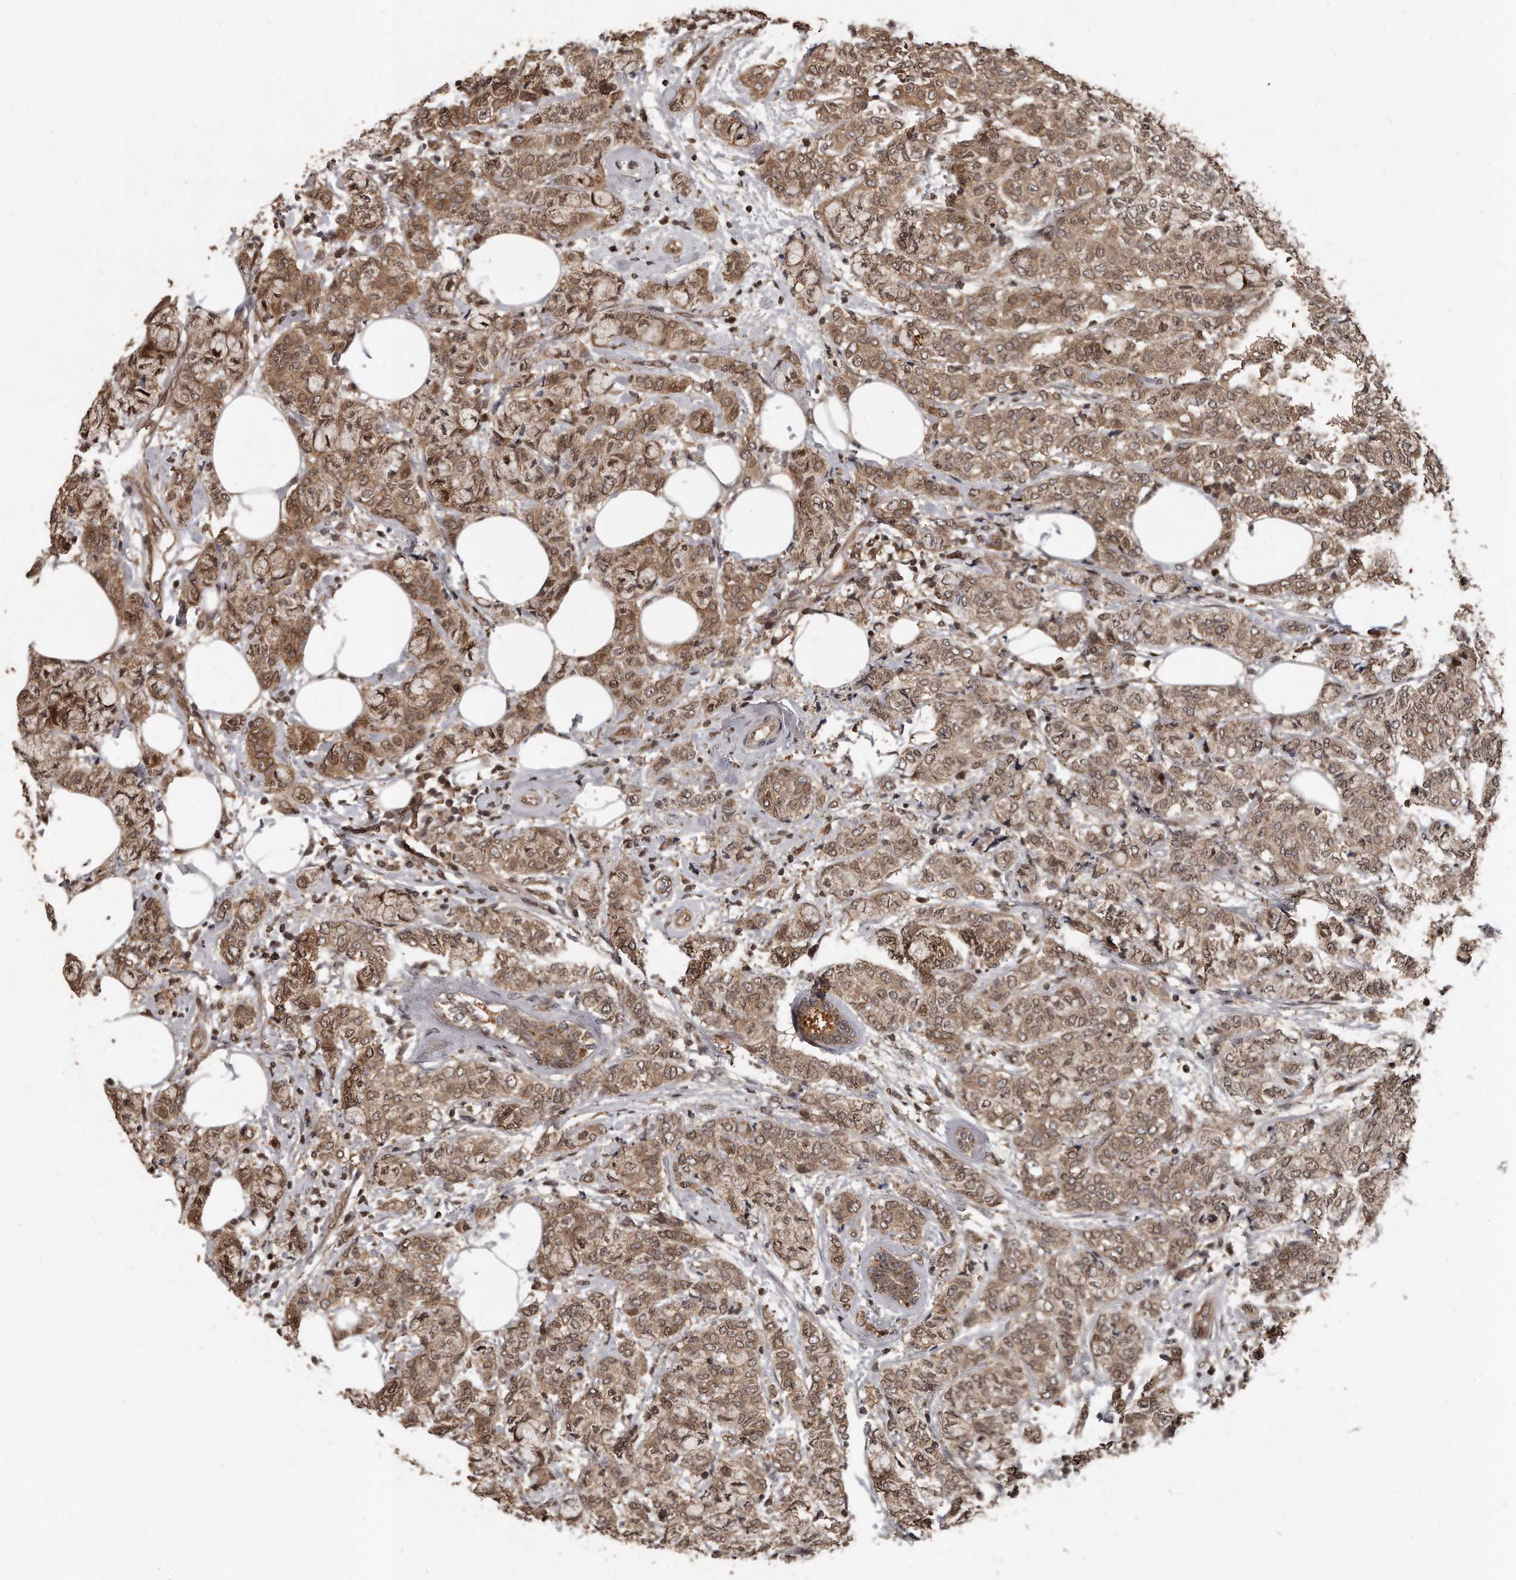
{"staining": {"intensity": "moderate", "quantity": ">75%", "location": "cytoplasmic/membranous,nuclear"}, "tissue": "breast cancer", "cell_type": "Tumor cells", "image_type": "cancer", "snomed": [{"axis": "morphology", "description": "Lobular carcinoma"}, {"axis": "topography", "description": "Breast"}], "caption": "High-magnification brightfield microscopy of breast cancer stained with DAB (brown) and counterstained with hematoxylin (blue). tumor cells exhibit moderate cytoplasmic/membranous and nuclear expression is present in about>75% of cells.", "gene": "GCH1", "patient": {"sex": "female", "age": 60}}